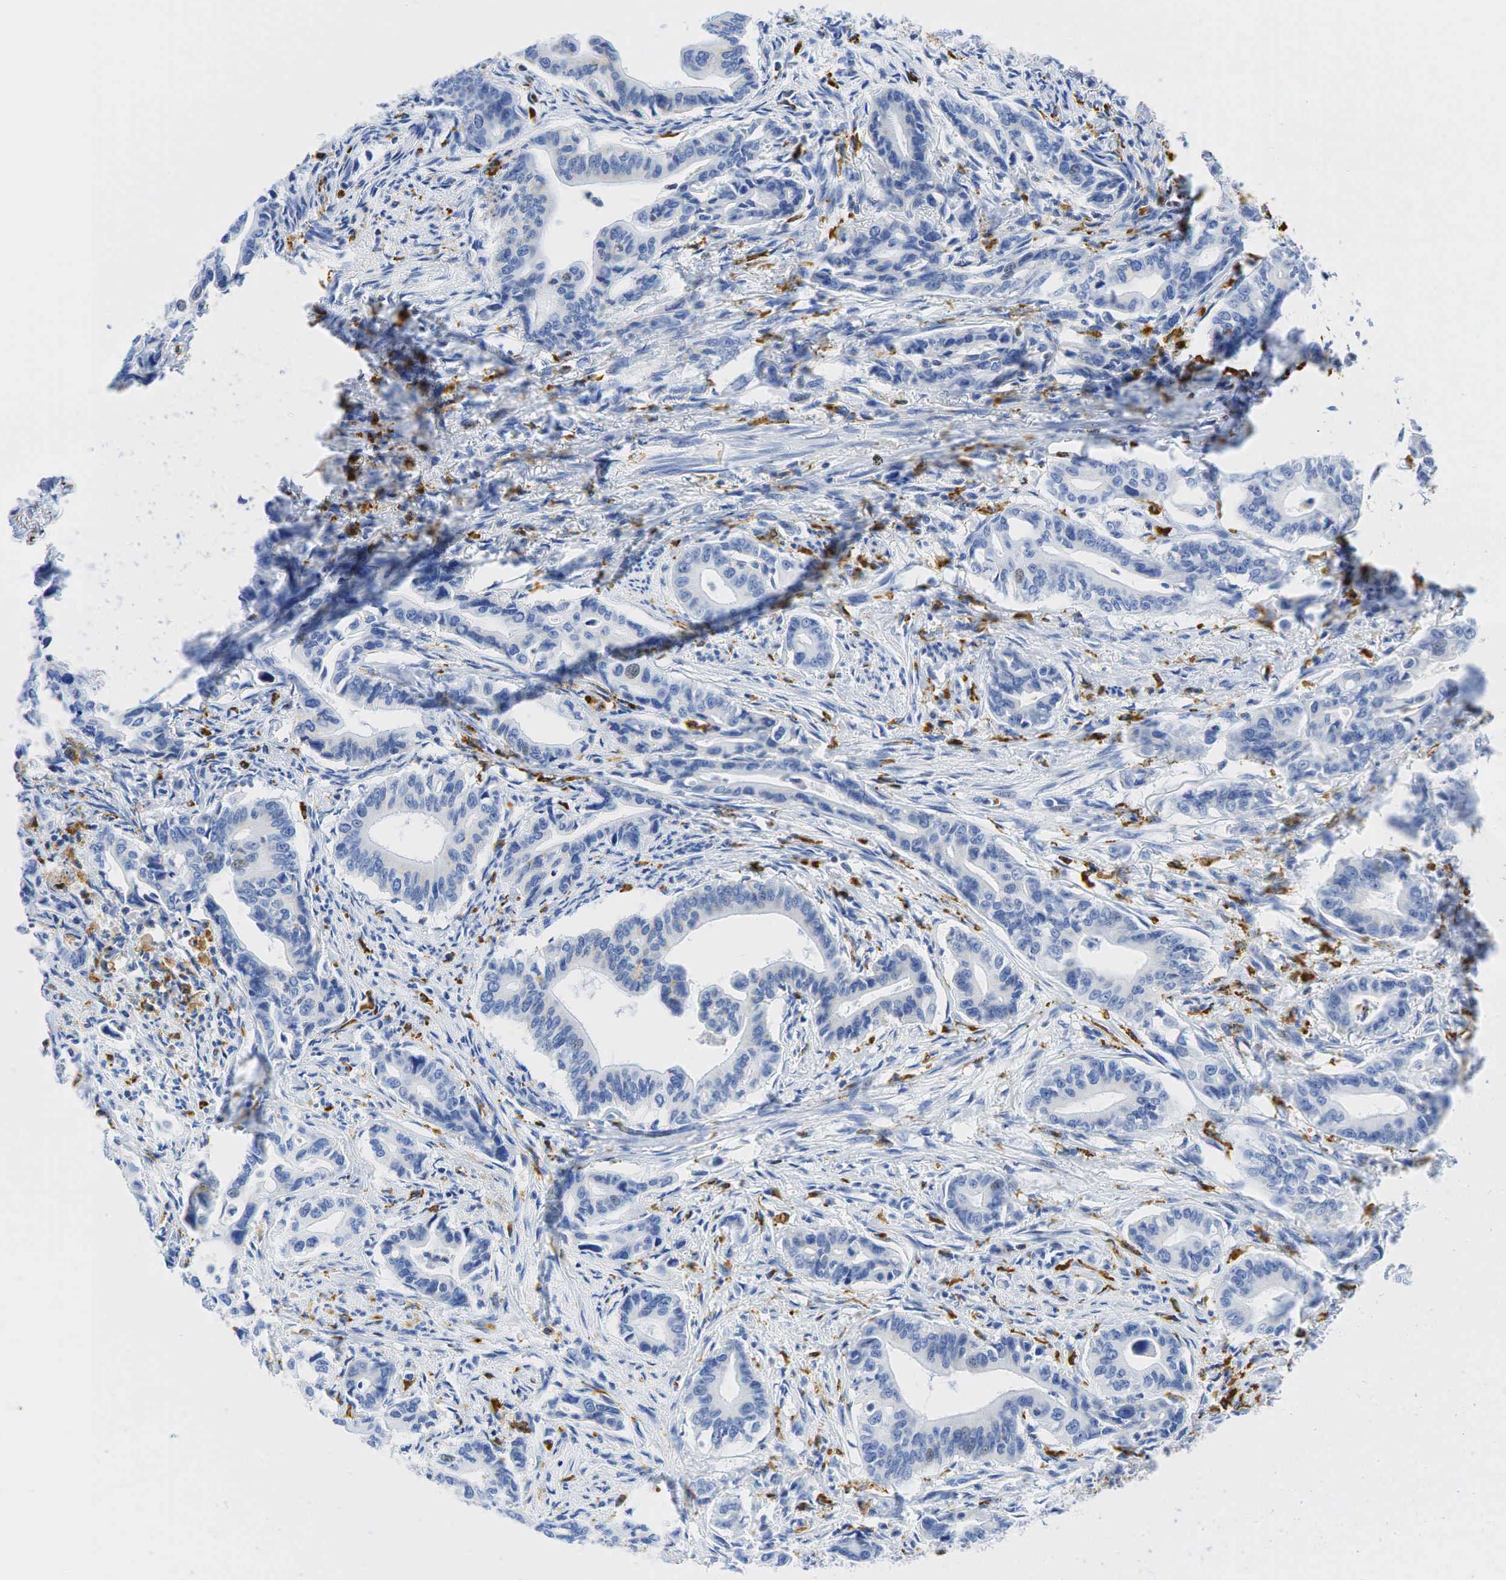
{"staining": {"intensity": "negative", "quantity": "none", "location": "none"}, "tissue": "stomach cancer", "cell_type": "Tumor cells", "image_type": "cancer", "snomed": [{"axis": "morphology", "description": "Adenocarcinoma, NOS"}, {"axis": "topography", "description": "Stomach"}], "caption": "Adenocarcinoma (stomach) was stained to show a protein in brown. There is no significant expression in tumor cells.", "gene": "CD68", "patient": {"sex": "female", "age": 76}}